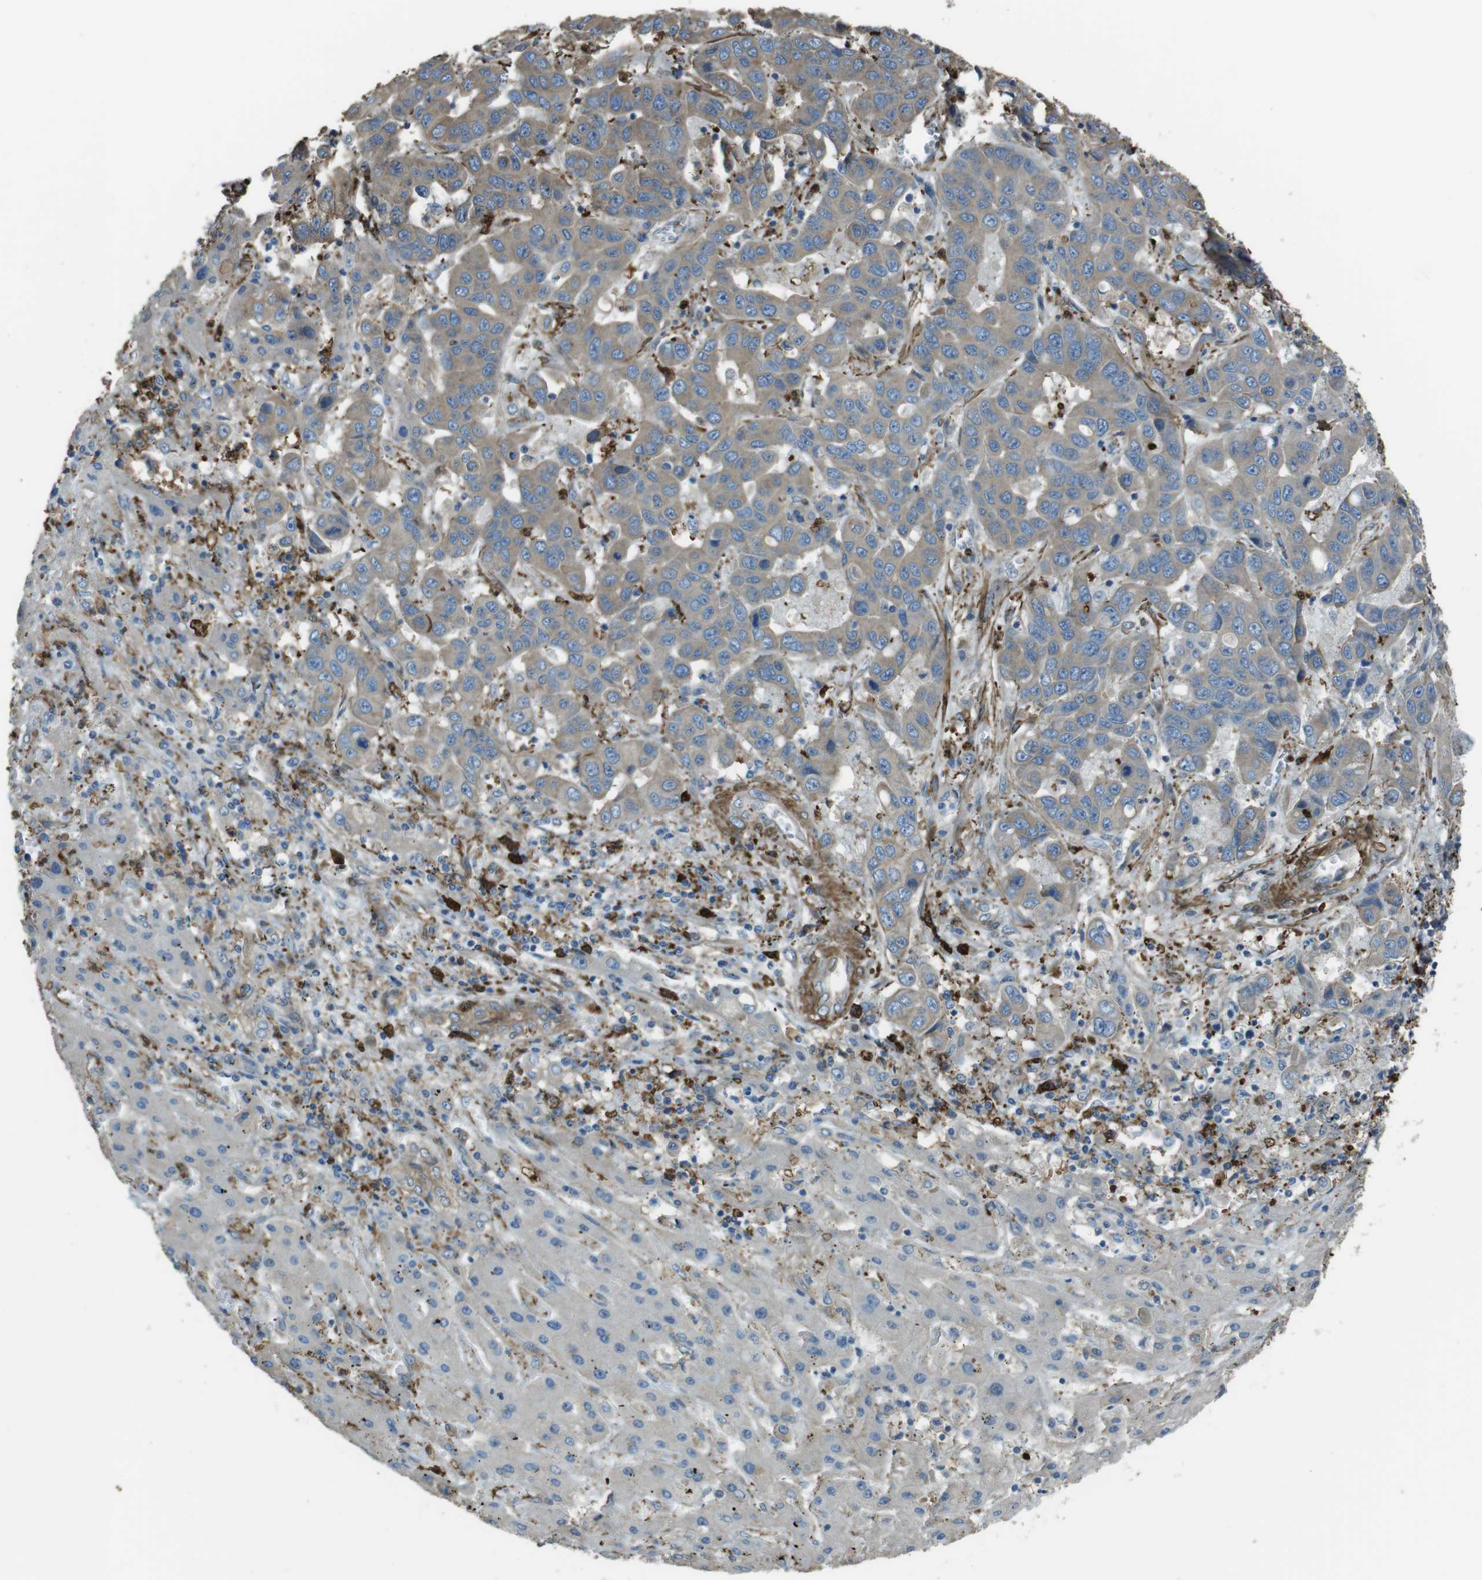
{"staining": {"intensity": "moderate", "quantity": ">75%", "location": "cytoplasmic/membranous"}, "tissue": "liver cancer", "cell_type": "Tumor cells", "image_type": "cancer", "snomed": [{"axis": "morphology", "description": "Cholangiocarcinoma"}, {"axis": "topography", "description": "Liver"}], "caption": "The photomicrograph reveals a brown stain indicating the presence of a protein in the cytoplasmic/membranous of tumor cells in liver cholangiocarcinoma.", "gene": "SFT2D1", "patient": {"sex": "female", "age": 52}}